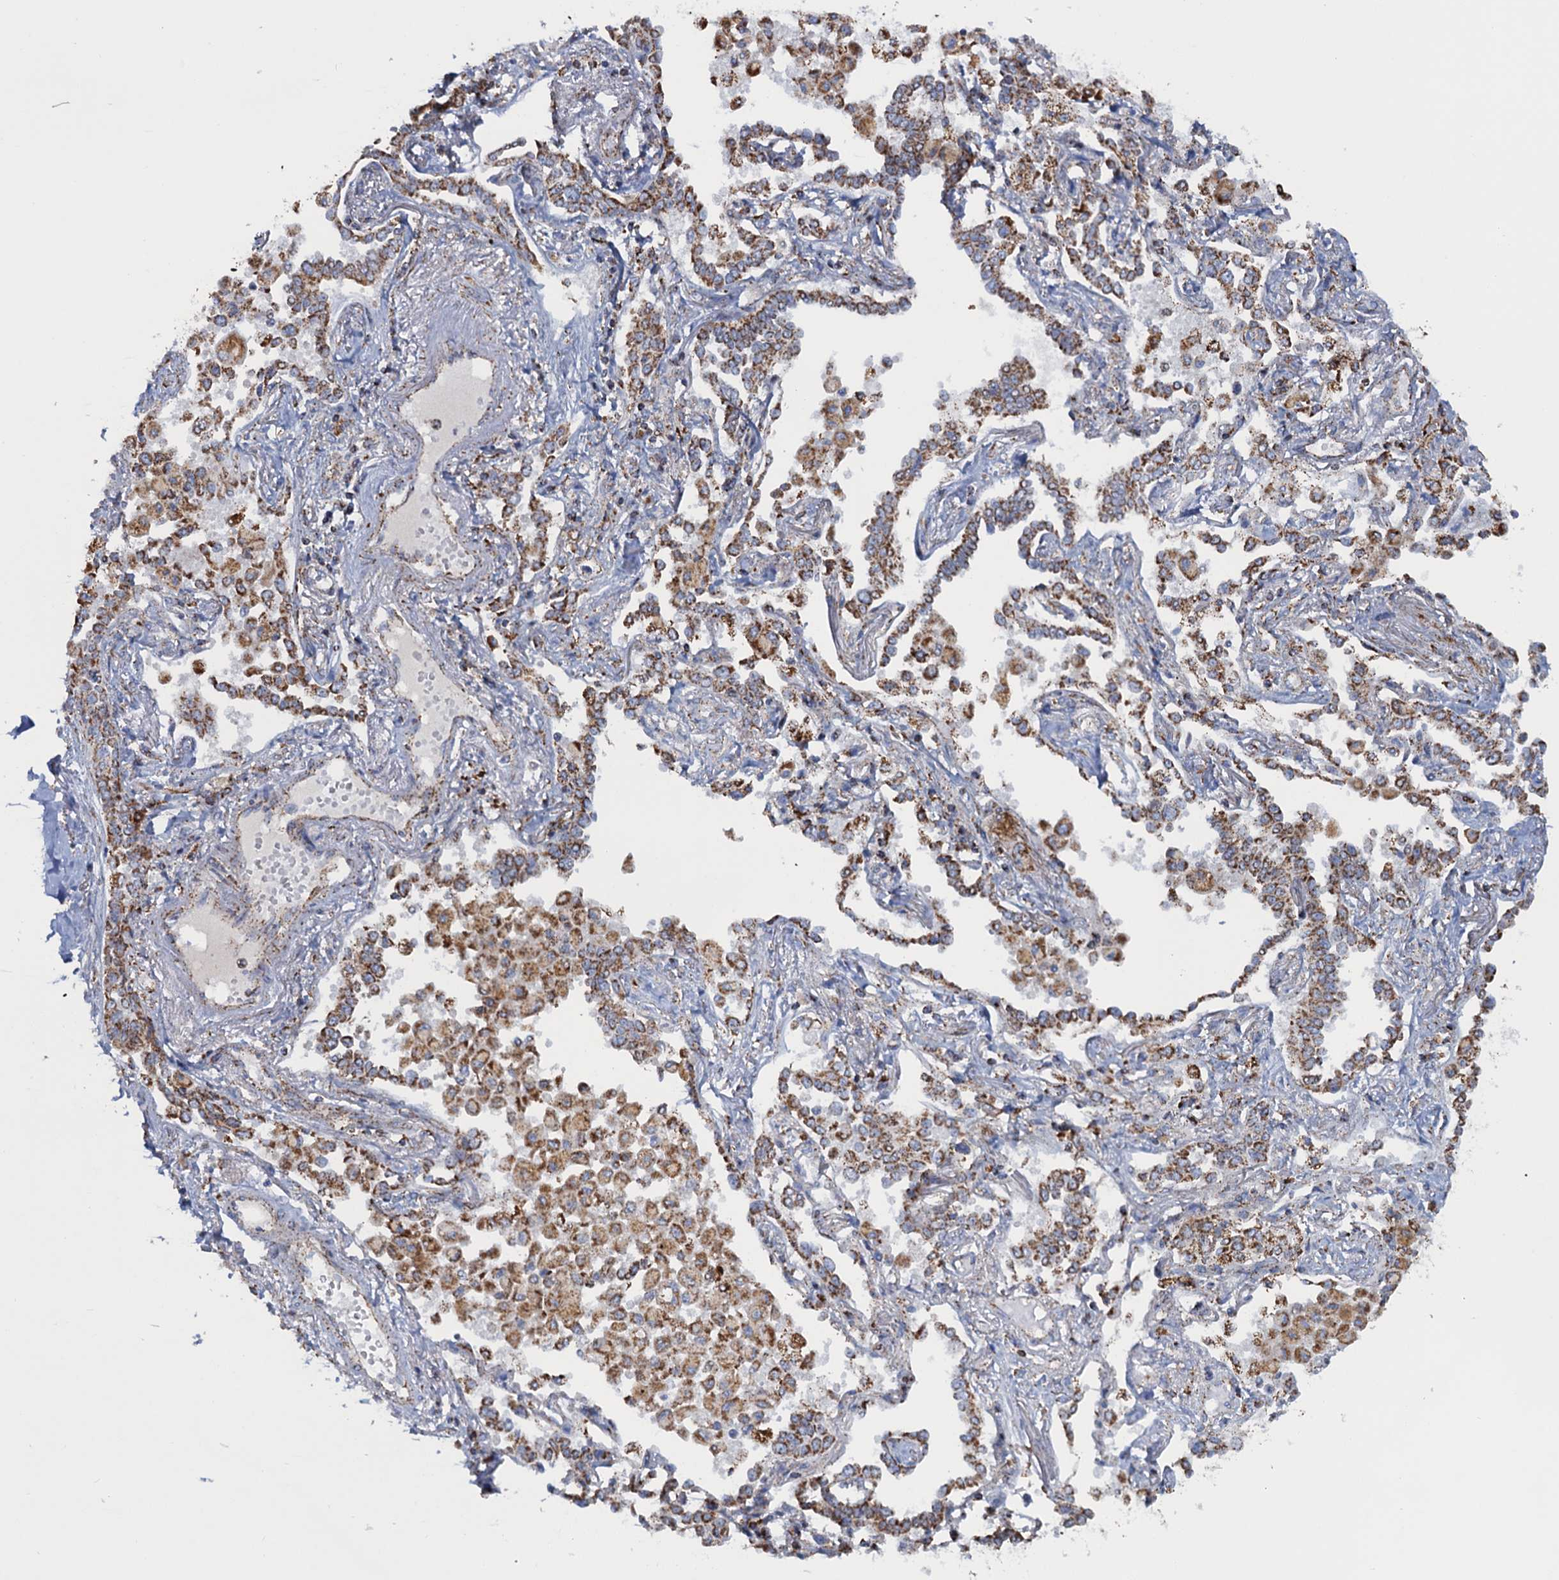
{"staining": {"intensity": "moderate", "quantity": ">75%", "location": "cytoplasmic/membranous"}, "tissue": "lung cancer", "cell_type": "Tumor cells", "image_type": "cancer", "snomed": [{"axis": "morphology", "description": "Adenocarcinoma, NOS"}, {"axis": "topography", "description": "Lung"}], "caption": "Lung cancer stained with IHC shows moderate cytoplasmic/membranous positivity in approximately >75% of tumor cells. The protein is stained brown, and the nuclei are stained in blue (DAB IHC with brightfield microscopy, high magnification).", "gene": "GTPBP3", "patient": {"sex": "male", "age": 67}}